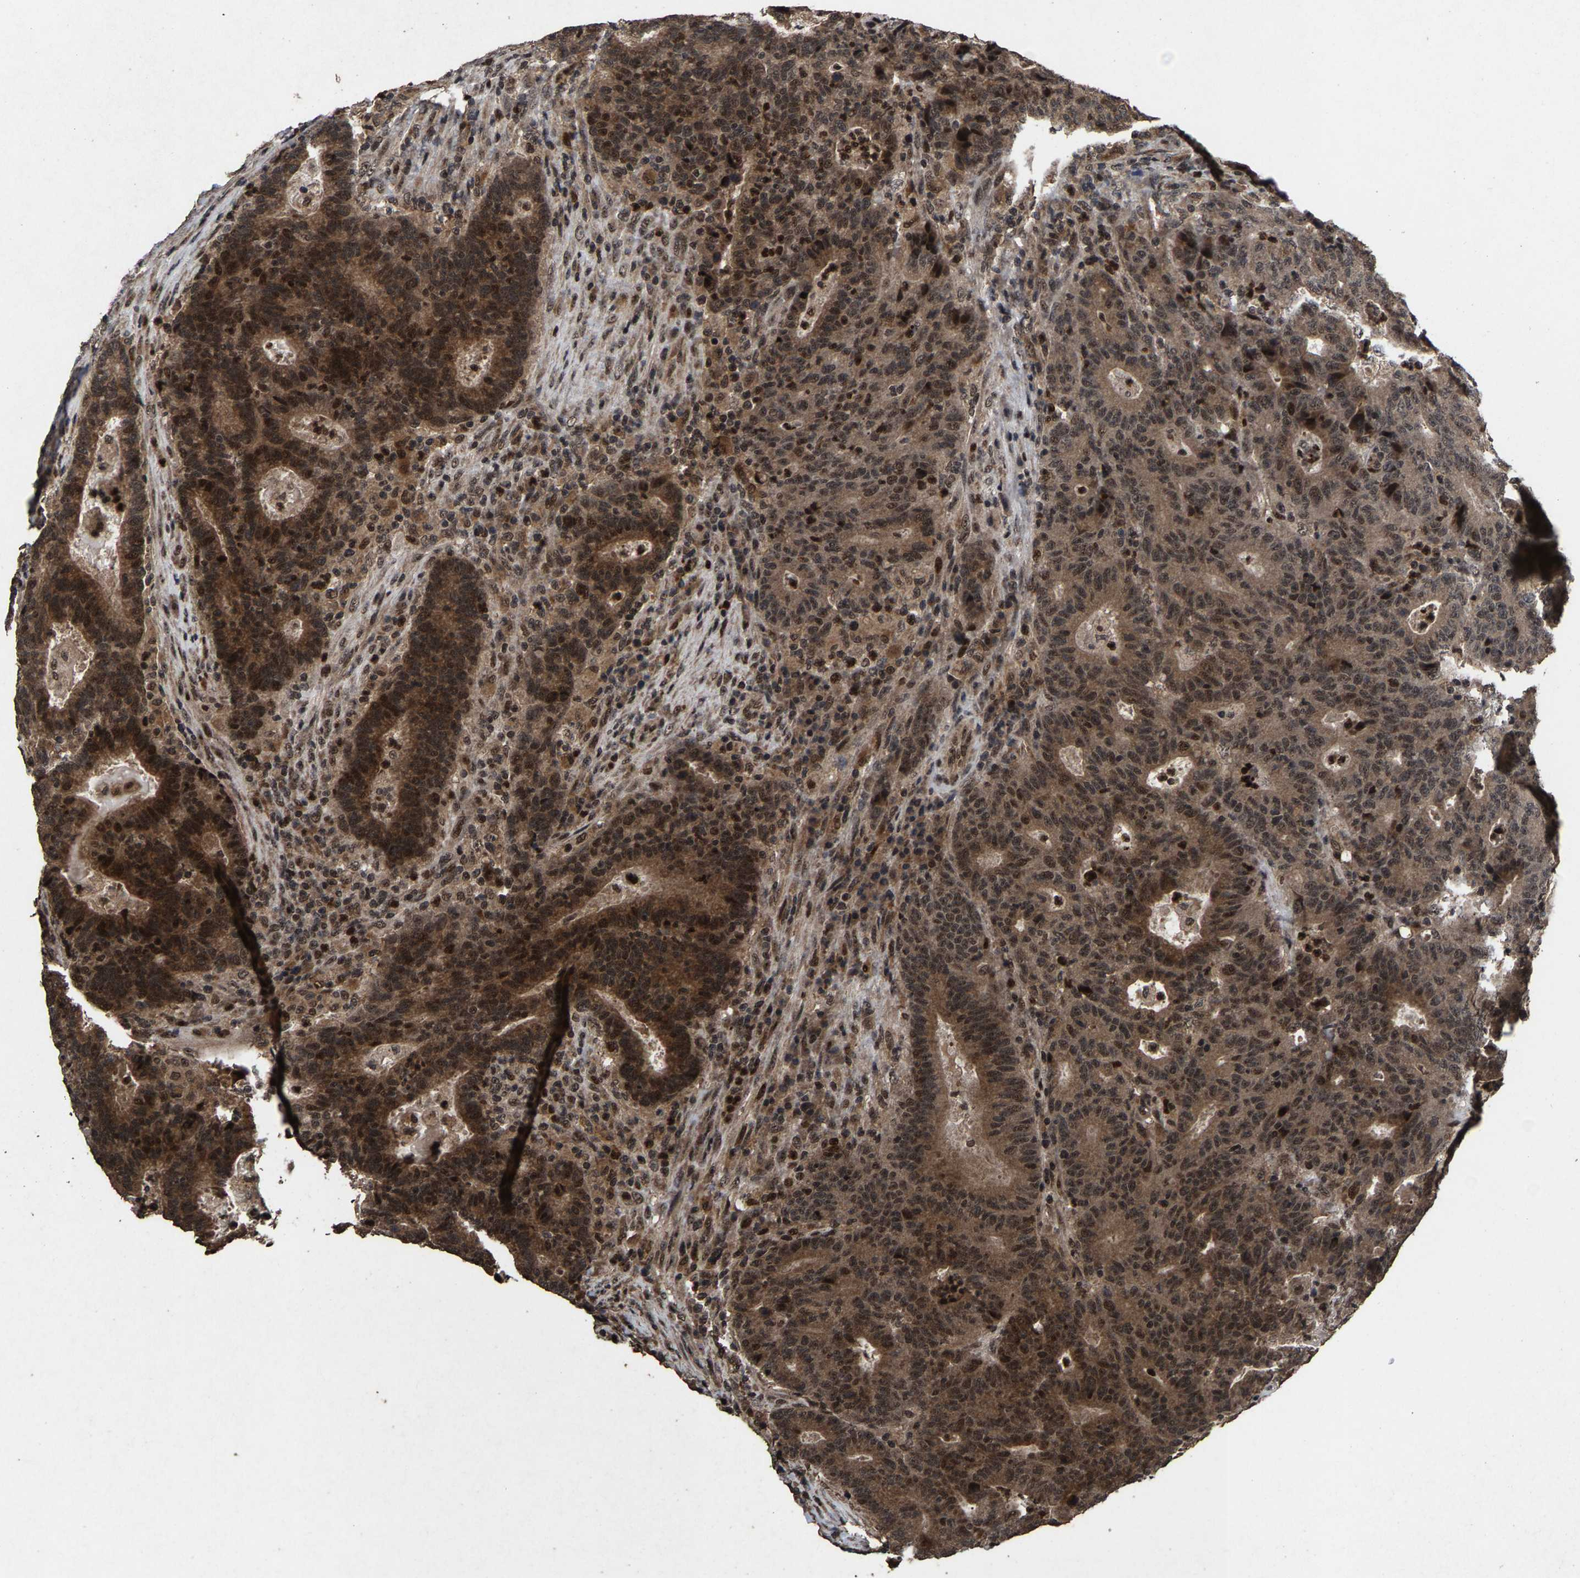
{"staining": {"intensity": "moderate", "quantity": ">75%", "location": "cytoplasmic/membranous,nuclear"}, "tissue": "colorectal cancer", "cell_type": "Tumor cells", "image_type": "cancer", "snomed": [{"axis": "morphology", "description": "Adenocarcinoma, NOS"}, {"axis": "topography", "description": "Colon"}], "caption": "High-magnification brightfield microscopy of colorectal cancer (adenocarcinoma) stained with DAB (3,3'-diaminobenzidine) (brown) and counterstained with hematoxylin (blue). tumor cells exhibit moderate cytoplasmic/membranous and nuclear positivity is identified in approximately>75% of cells. Using DAB (3,3'-diaminobenzidine) (brown) and hematoxylin (blue) stains, captured at high magnification using brightfield microscopy.", "gene": "HAUS6", "patient": {"sex": "female", "age": 75}}